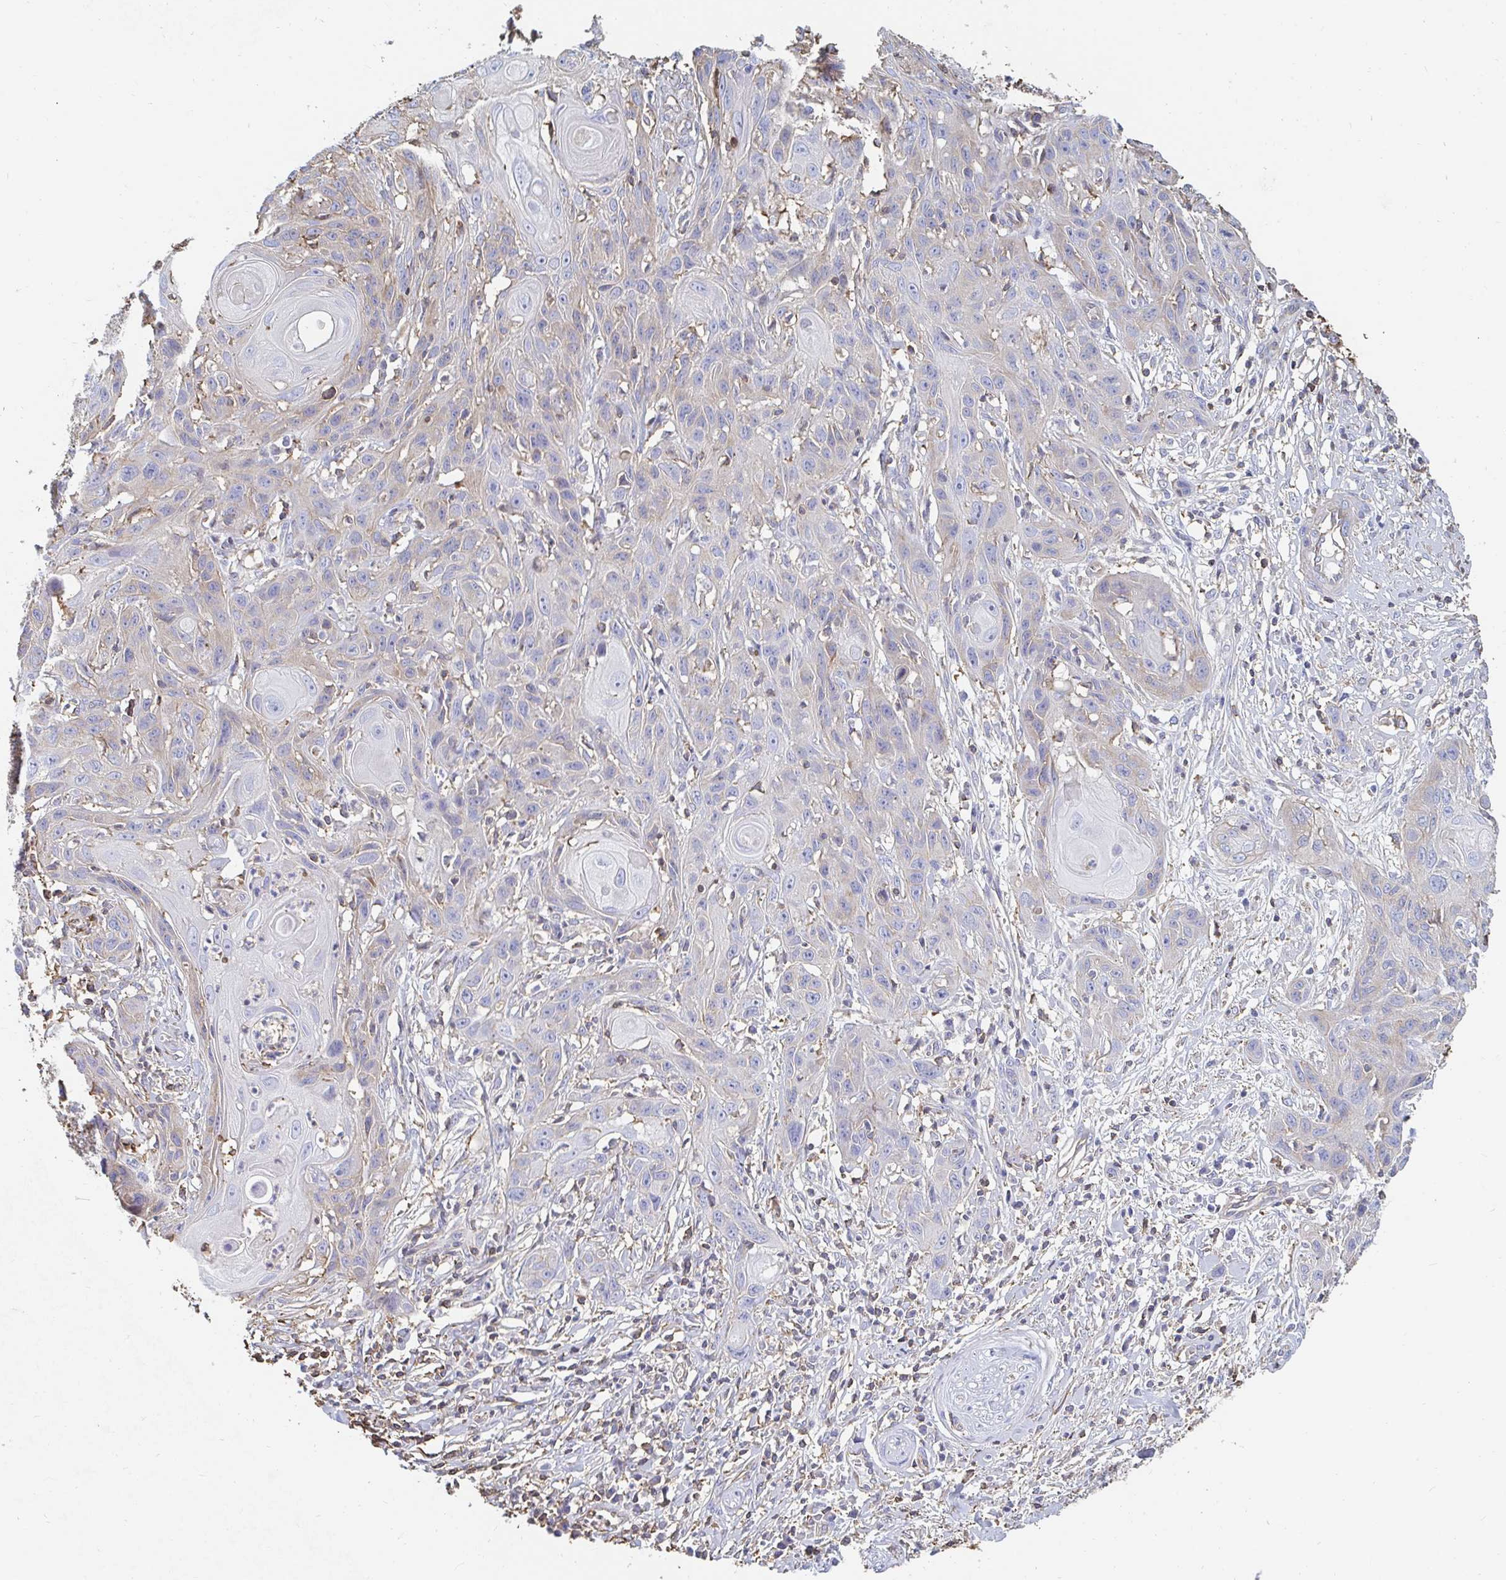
{"staining": {"intensity": "weak", "quantity": "<25%", "location": "cytoplasmic/membranous"}, "tissue": "skin cancer", "cell_type": "Tumor cells", "image_type": "cancer", "snomed": [{"axis": "morphology", "description": "Squamous cell carcinoma, NOS"}, {"axis": "topography", "description": "Skin"}, {"axis": "topography", "description": "Vulva"}], "caption": "Immunohistochemistry (IHC) histopathology image of squamous cell carcinoma (skin) stained for a protein (brown), which shows no staining in tumor cells.", "gene": "PTPN14", "patient": {"sex": "female", "age": 83}}